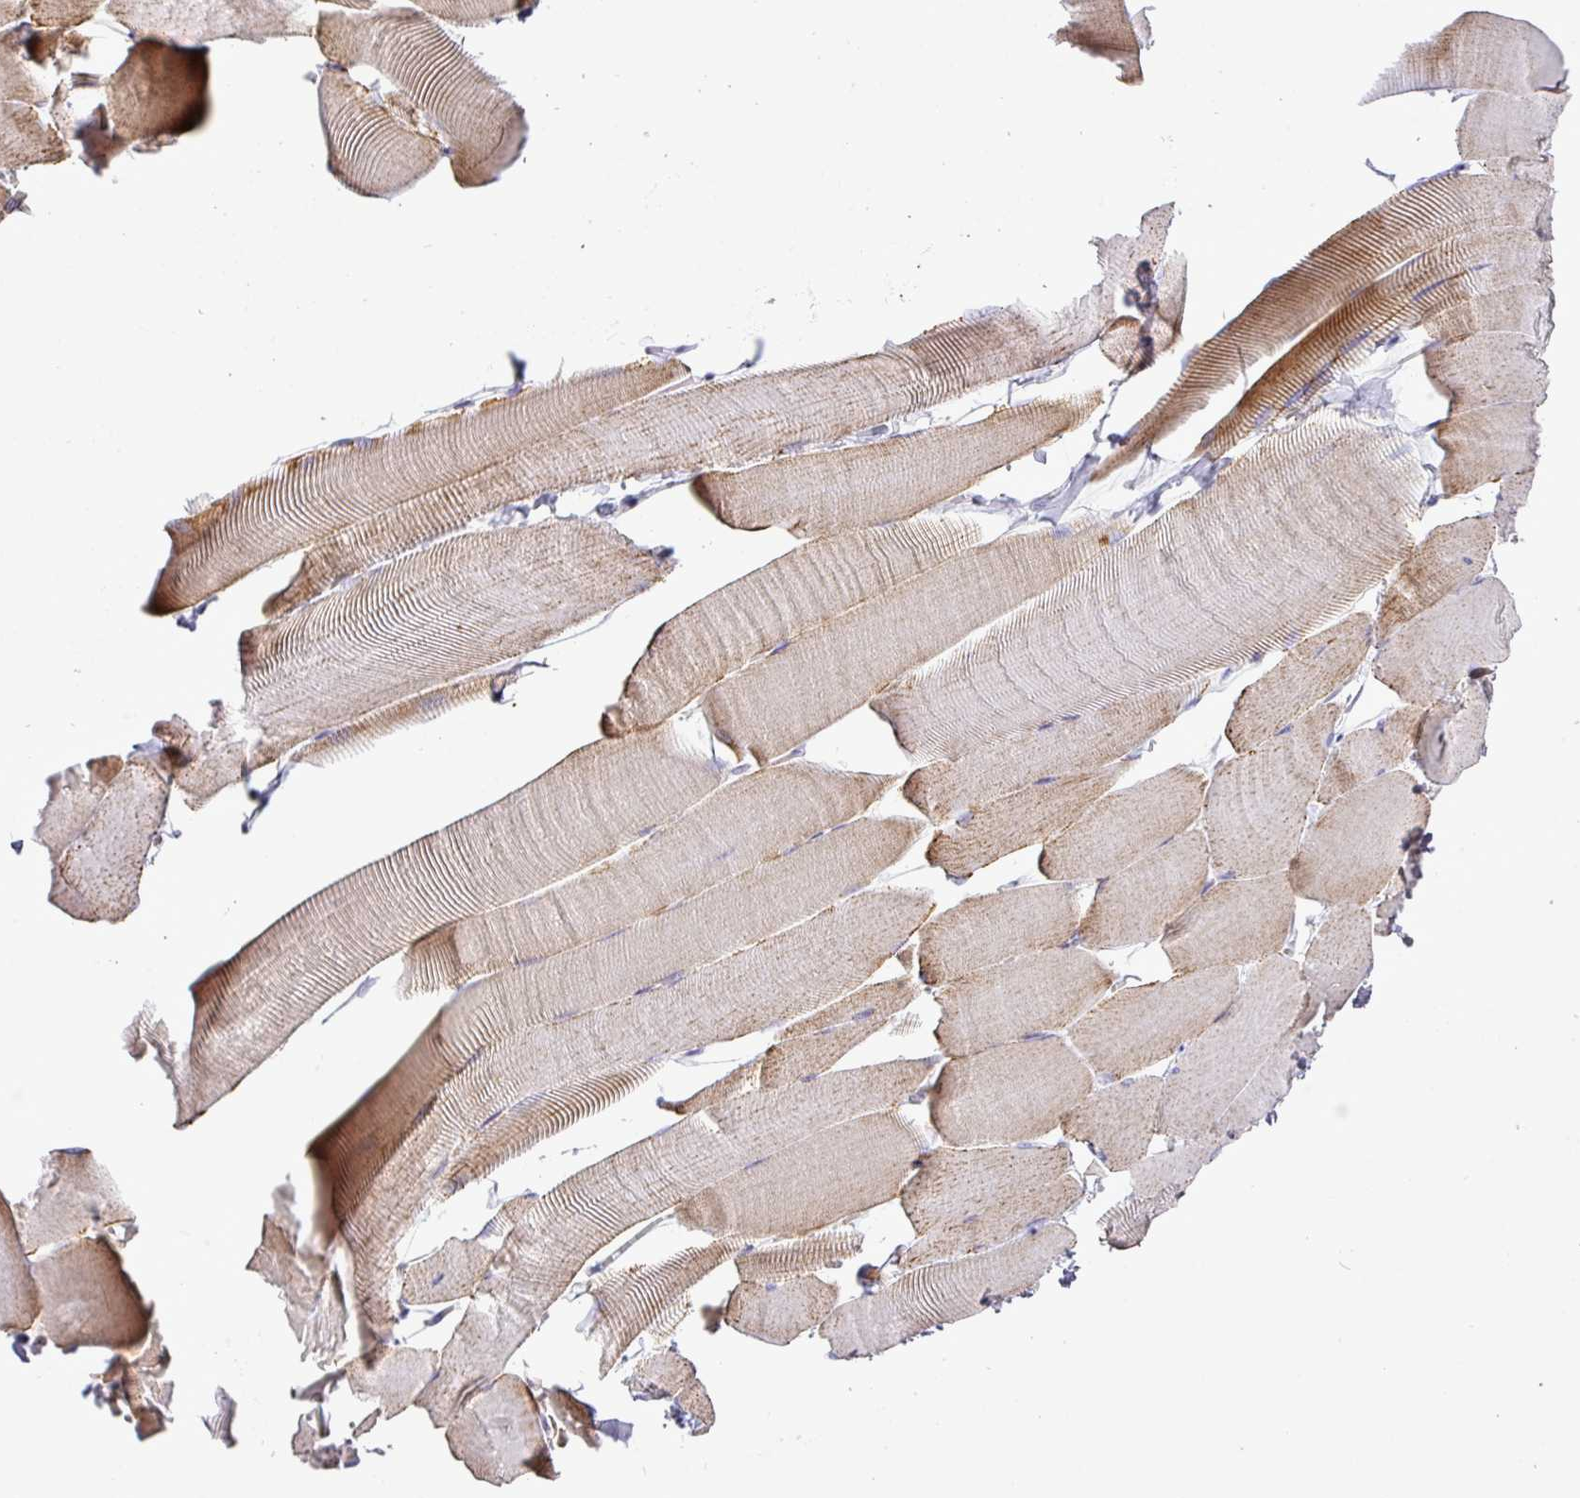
{"staining": {"intensity": "weak", "quantity": "25%-75%", "location": "cytoplasmic/membranous"}, "tissue": "skeletal muscle", "cell_type": "Myocytes", "image_type": "normal", "snomed": [{"axis": "morphology", "description": "Normal tissue, NOS"}, {"axis": "topography", "description": "Skeletal muscle"}], "caption": "Immunohistochemistry (IHC) image of normal human skeletal muscle stained for a protein (brown), which exhibits low levels of weak cytoplasmic/membranous expression in approximately 25%-75% of myocytes.", "gene": "ZNF81", "patient": {"sex": "male", "age": 25}}